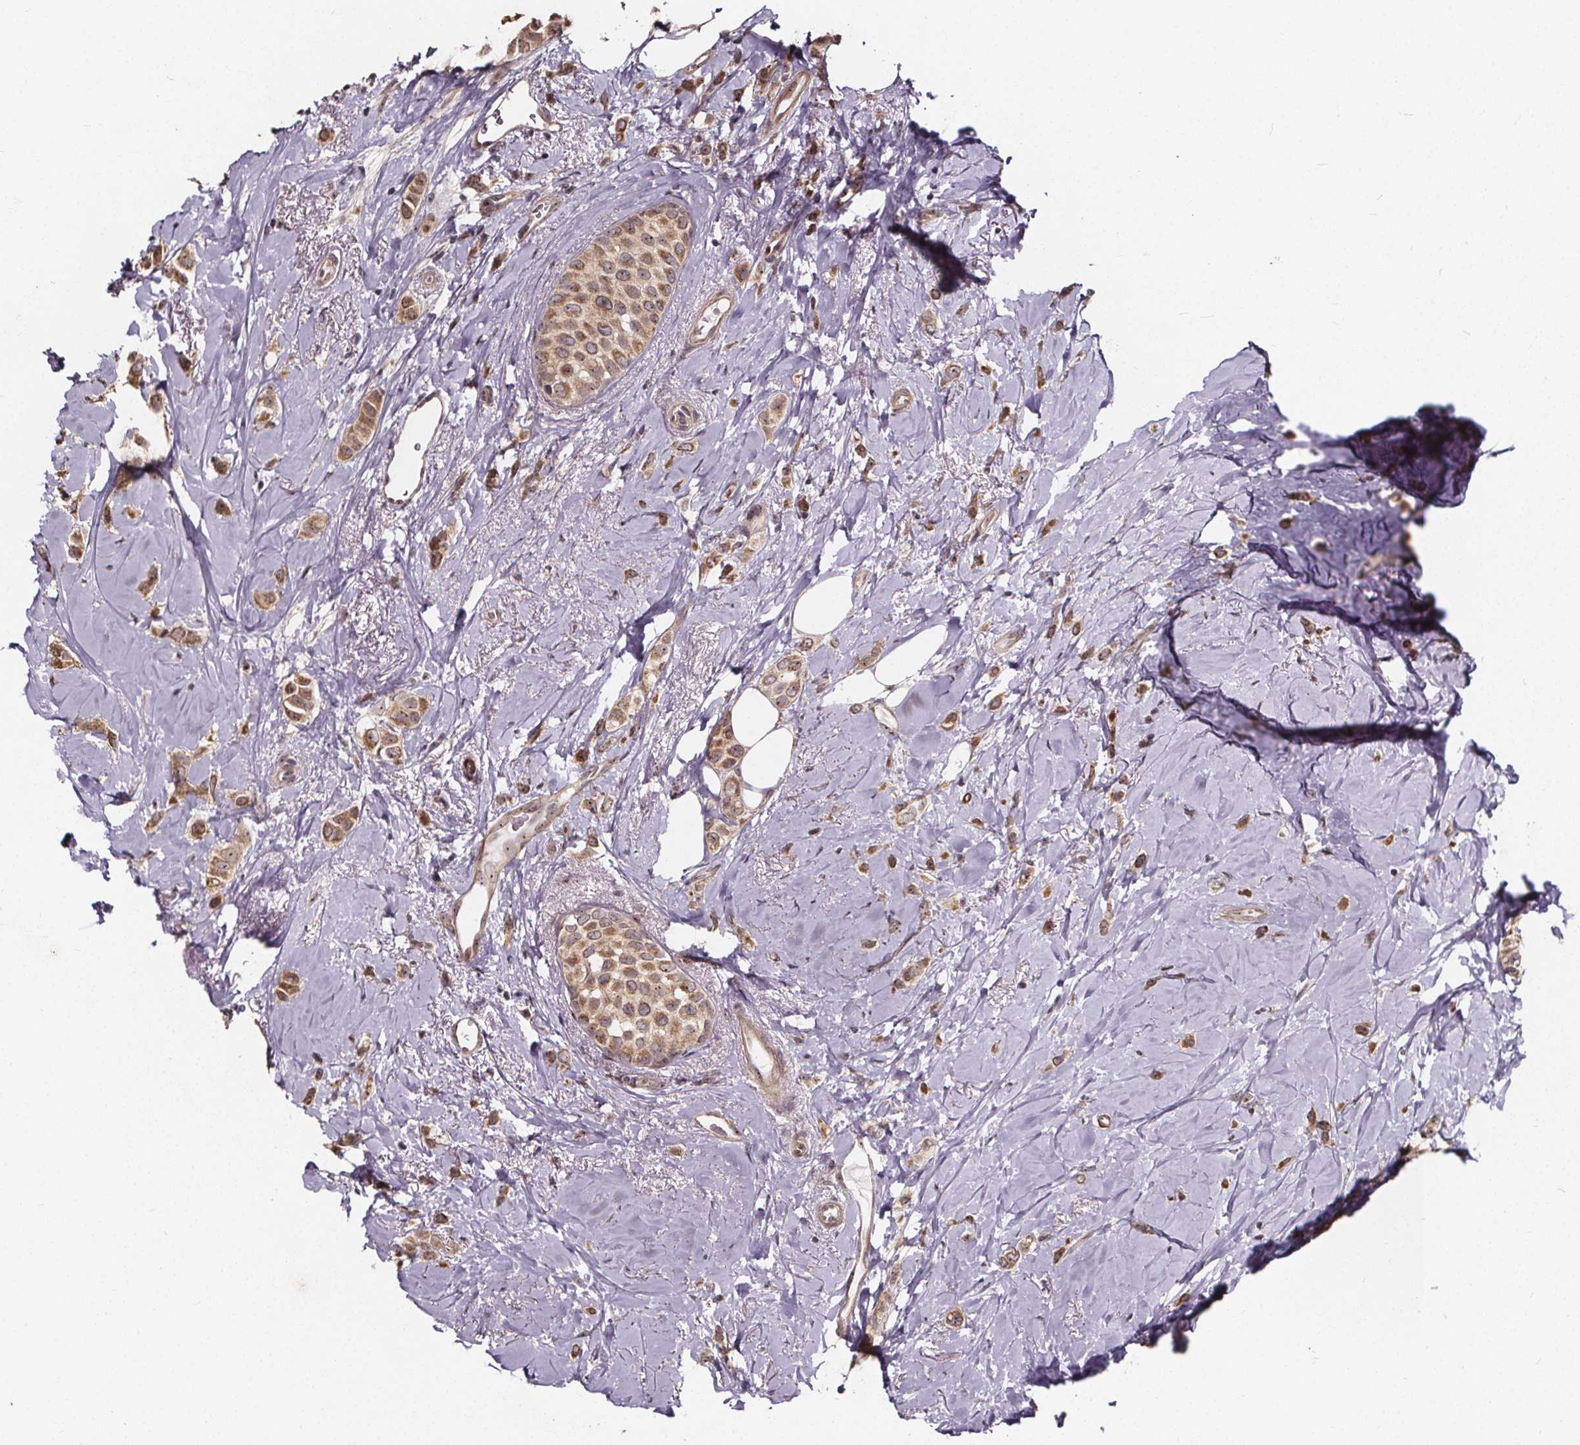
{"staining": {"intensity": "weak", "quantity": ">75%", "location": "cytoplasmic/membranous,nuclear"}, "tissue": "breast cancer", "cell_type": "Tumor cells", "image_type": "cancer", "snomed": [{"axis": "morphology", "description": "Lobular carcinoma"}, {"axis": "topography", "description": "Breast"}], "caption": "High-magnification brightfield microscopy of lobular carcinoma (breast) stained with DAB (3,3'-diaminobenzidine) (brown) and counterstained with hematoxylin (blue). tumor cells exhibit weak cytoplasmic/membranous and nuclear positivity is present in about>75% of cells. The staining was performed using DAB to visualize the protein expression in brown, while the nuclei were stained in blue with hematoxylin (Magnification: 20x).", "gene": "DDIT3", "patient": {"sex": "female", "age": 66}}